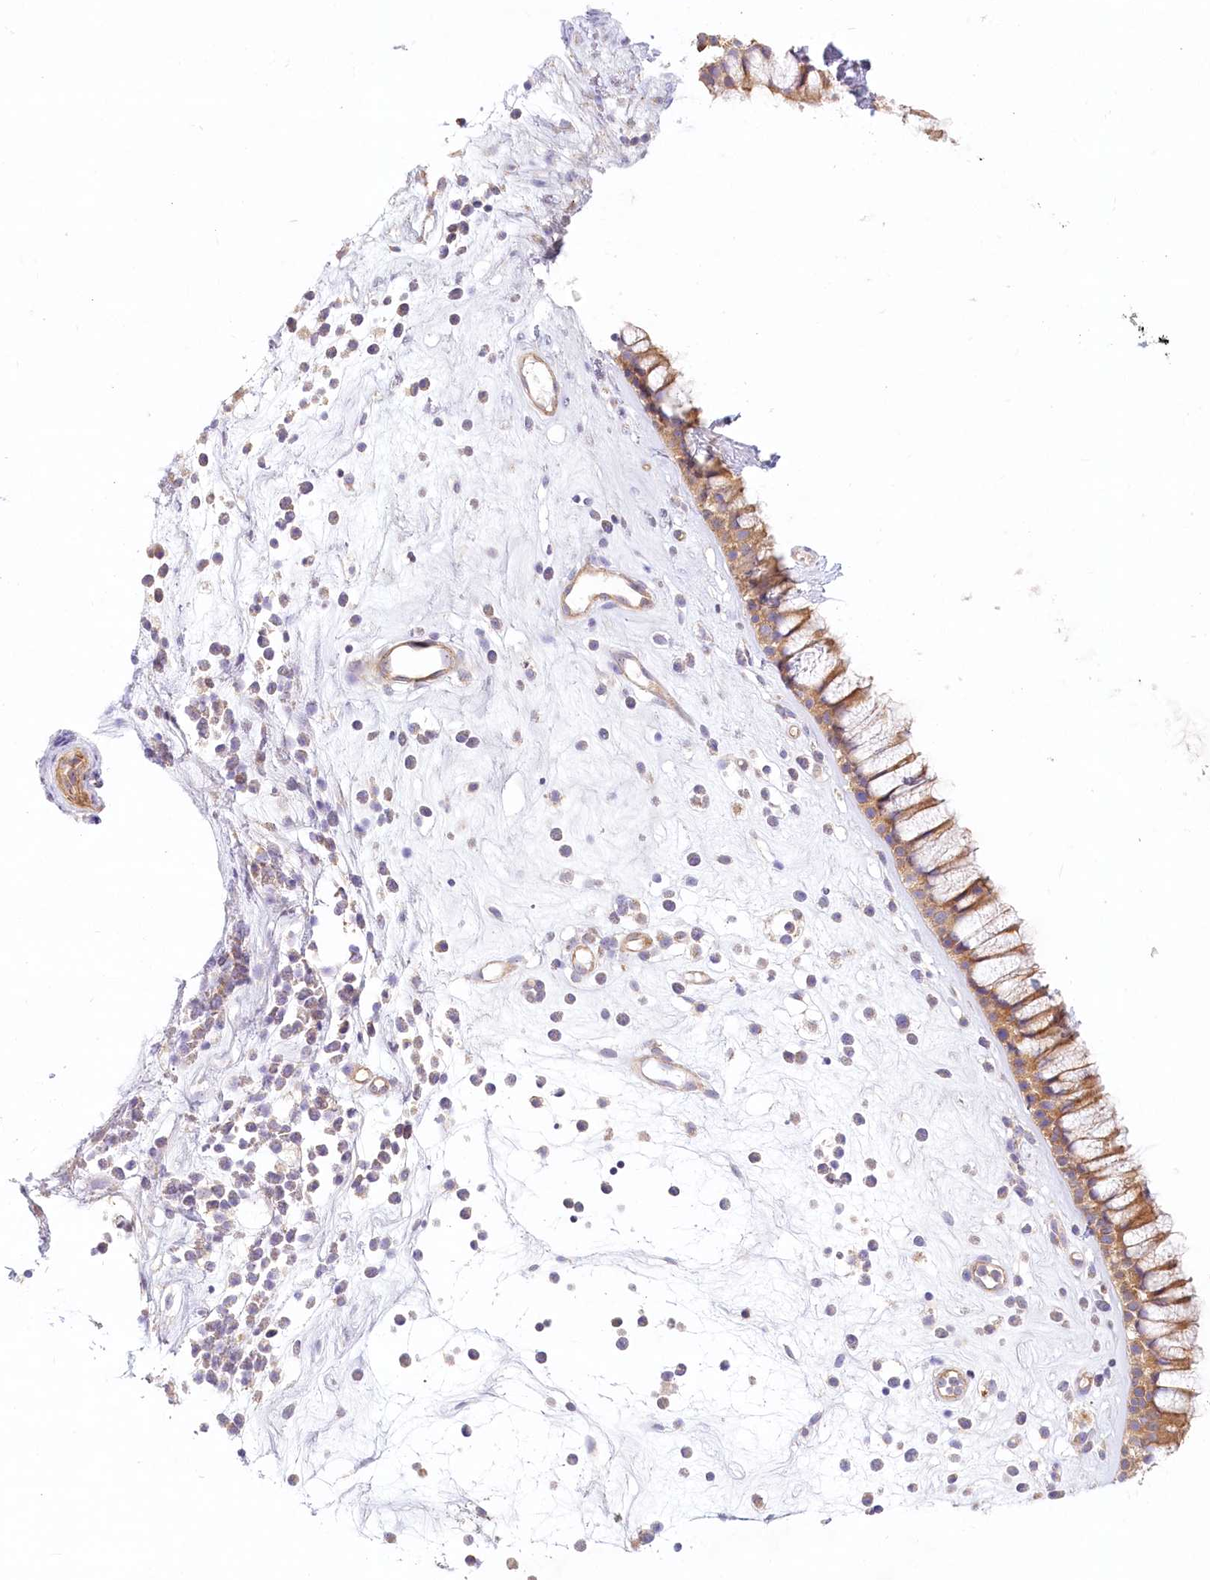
{"staining": {"intensity": "moderate", "quantity": ">75%", "location": "cytoplasmic/membranous"}, "tissue": "nasopharynx", "cell_type": "Respiratory epithelial cells", "image_type": "normal", "snomed": [{"axis": "morphology", "description": "Normal tissue, NOS"}, {"axis": "morphology", "description": "Inflammation, NOS"}, {"axis": "topography", "description": "Nasopharynx"}], "caption": "Unremarkable nasopharynx displays moderate cytoplasmic/membranous staining in about >75% of respiratory epithelial cells, visualized by immunohistochemistry. (DAB IHC, brown staining for protein, blue staining for nuclei).", "gene": "UMPS", "patient": {"sex": "male", "age": 29}}